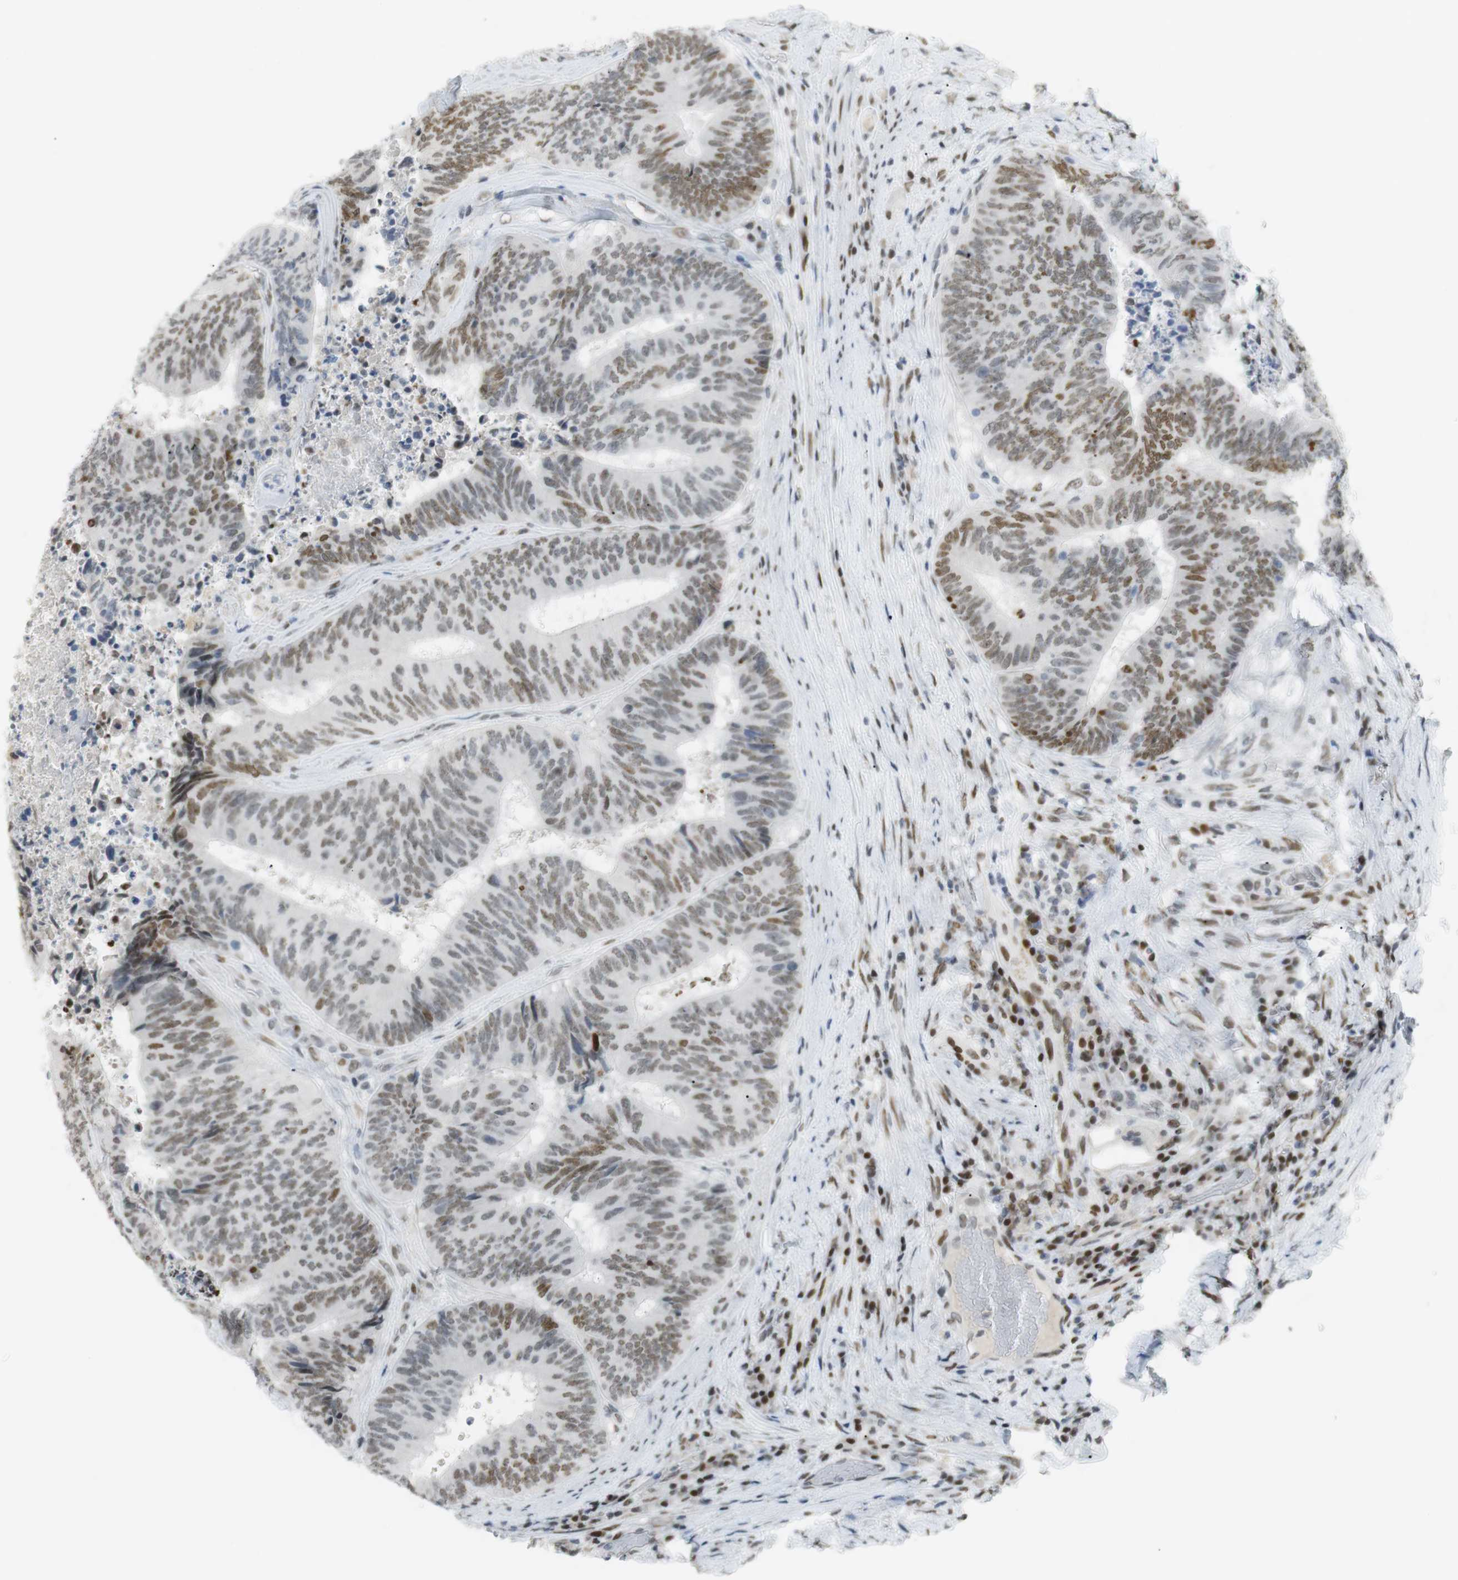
{"staining": {"intensity": "moderate", "quantity": "25%-75%", "location": "nuclear"}, "tissue": "colorectal cancer", "cell_type": "Tumor cells", "image_type": "cancer", "snomed": [{"axis": "morphology", "description": "Adenocarcinoma, NOS"}, {"axis": "topography", "description": "Rectum"}], "caption": "A brown stain shows moderate nuclear positivity of a protein in colorectal cancer tumor cells.", "gene": "BMI1", "patient": {"sex": "male", "age": 72}}